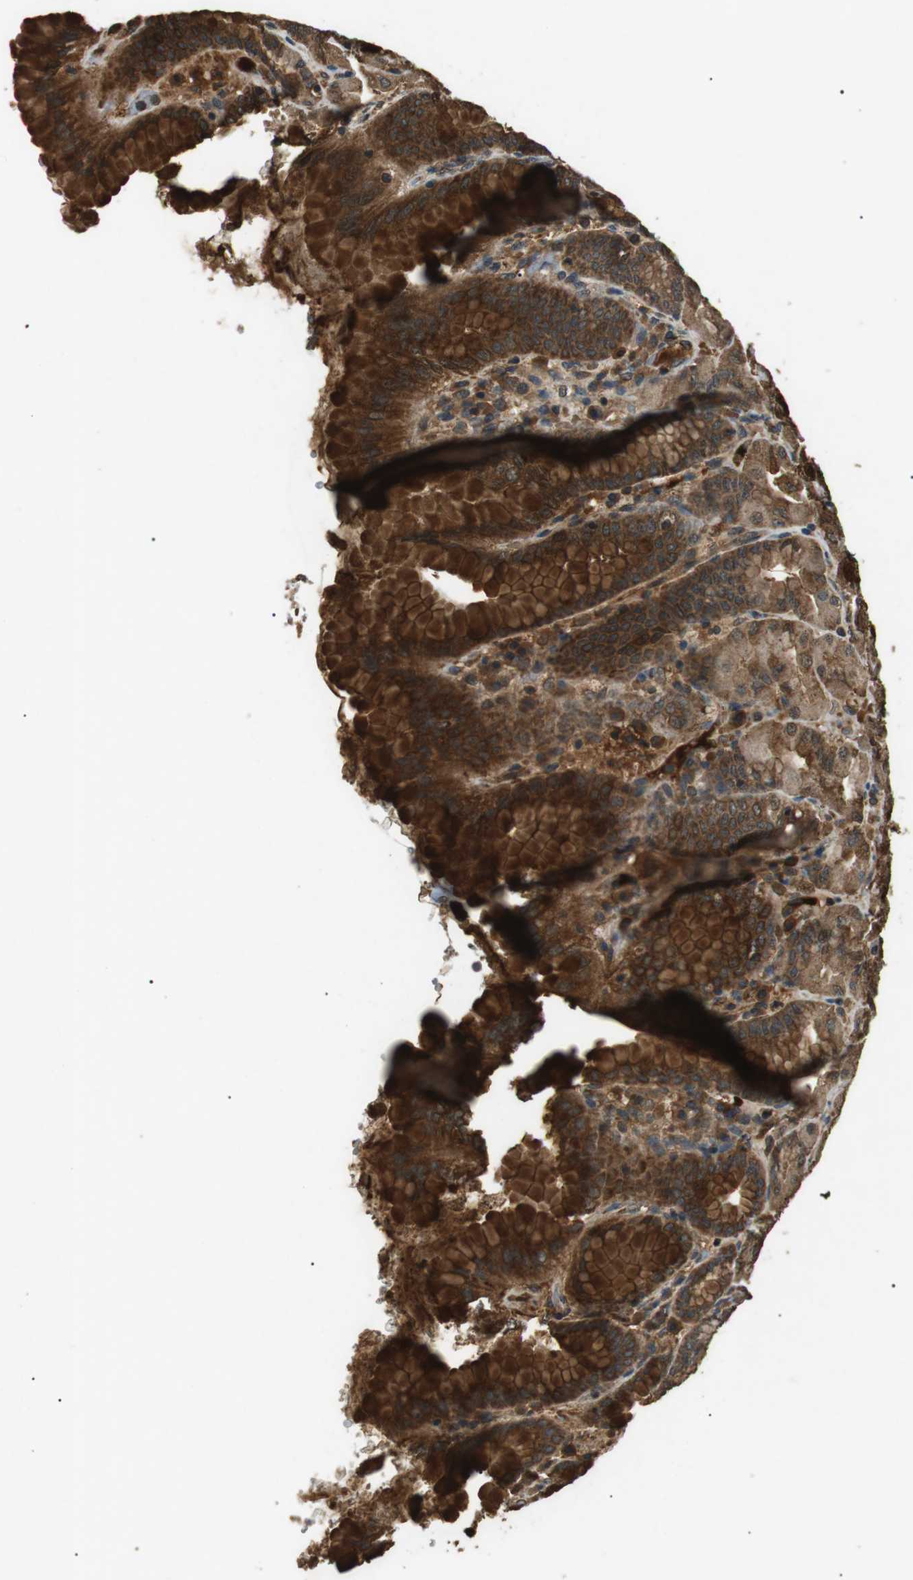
{"staining": {"intensity": "strong", "quantity": ">75%", "location": "cytoplasmic/membranous"}, "tissue": "stomach", "cell_type": "Glandular cells", "image_type": "normal", "snomed": [{"axis": "morphology", "description": "Normal tissue, NOS"}, {"axis": "topography", "description": "Stomach, upper"}], "caption": "Brown immunohistochemical staining in unremarkable human stomach demonstrates strong cytoplasmic/membranous positivity in about >75% of glandular cells. (DAB IHC, brown staining for protein, blue staining for nuclei).", "gene": "TBC1D15", "patient": {"sex": "female", "age": 56}}